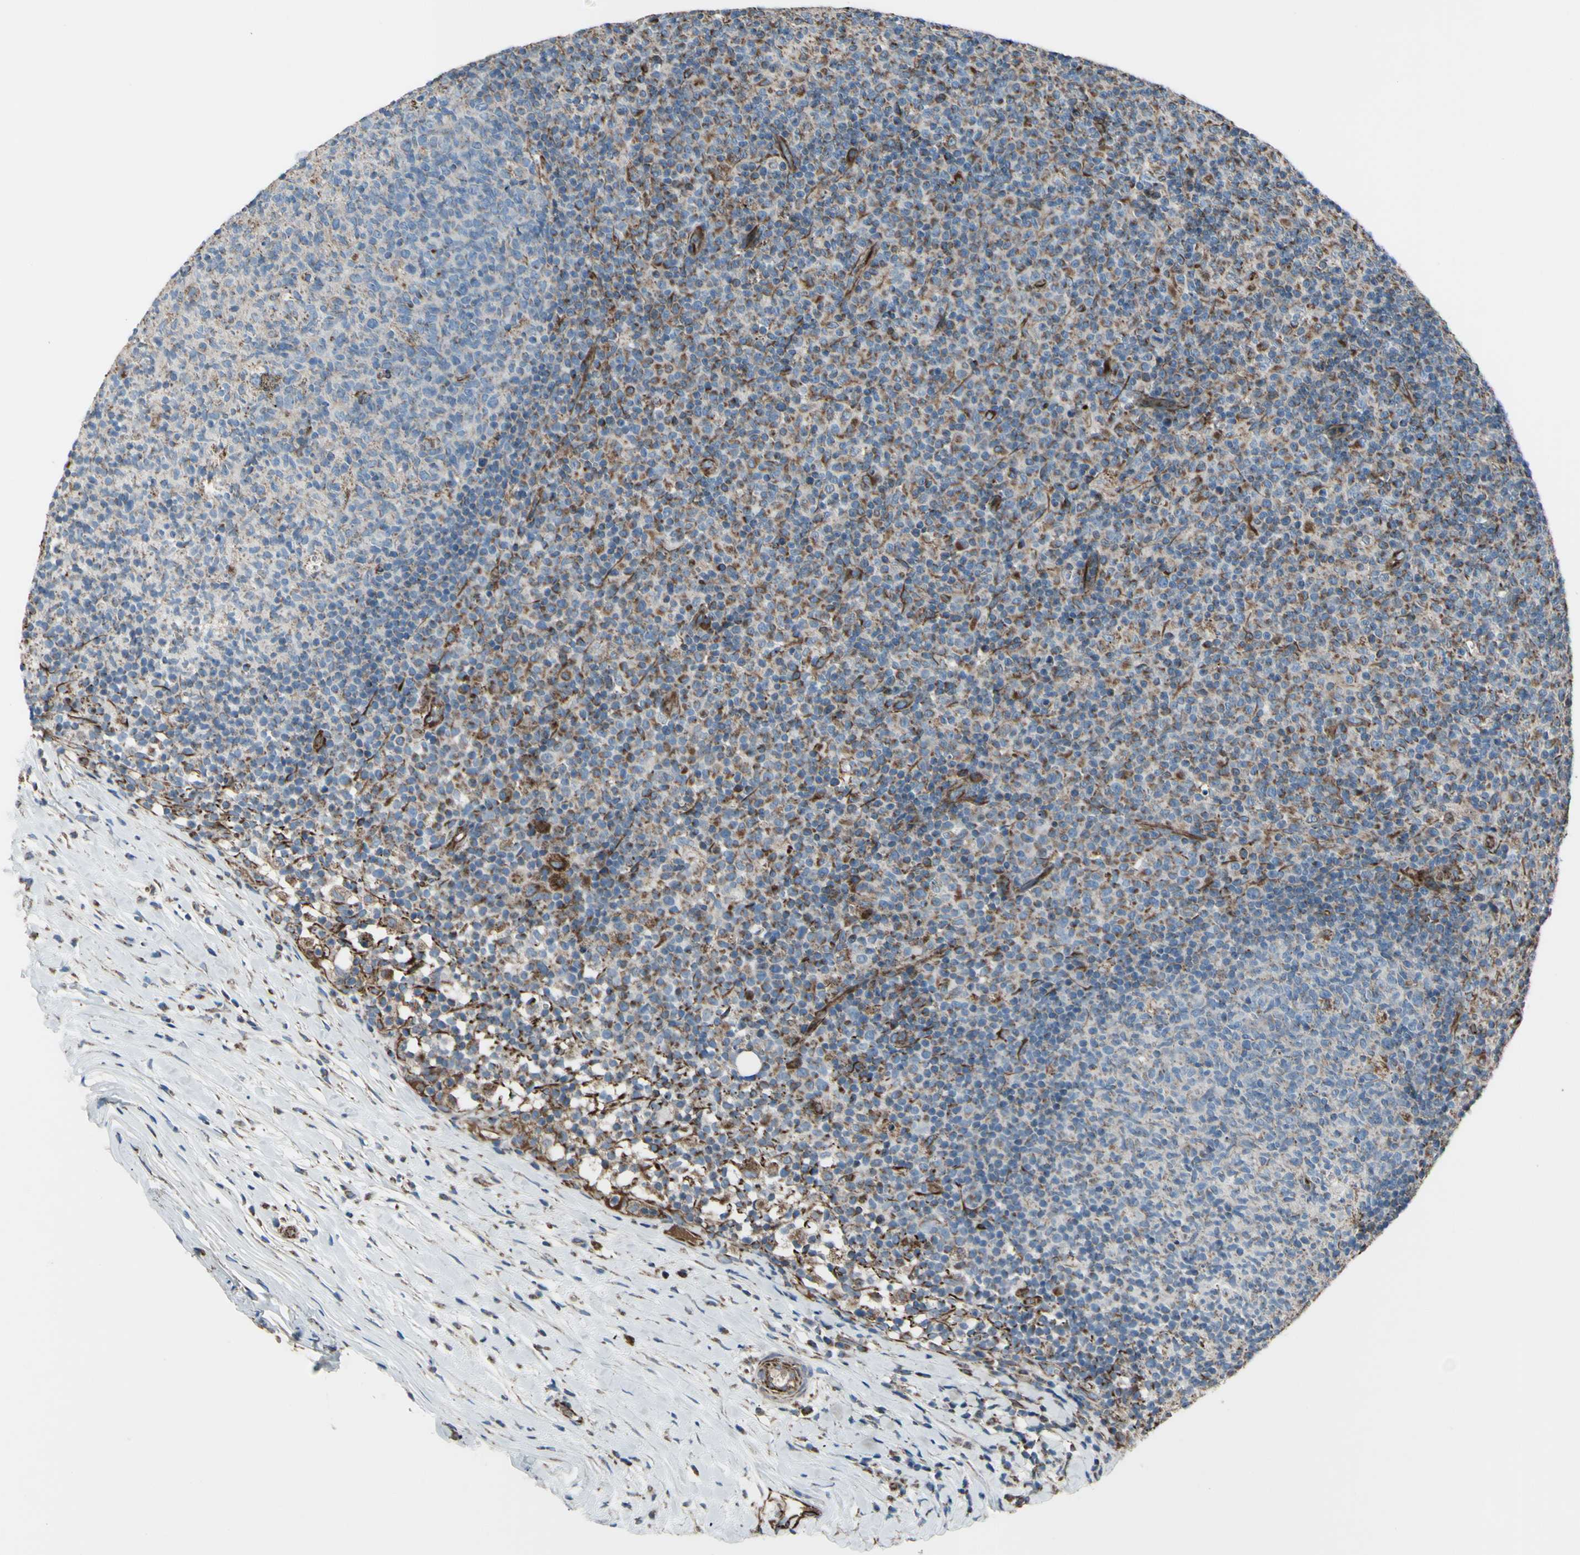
{"staining": {"intensity": "weak", "quantity": "25%-75%", "location": "cytoplasmic/membranous"}, "tissue": "lymph node", "cell_type": "Germinal center cells", "image_type": "normal", "snomed": [{"axis": "morphology", "description": "Normal tissue, NOS"}, {"axis": "morphology", "description": "Inflammation, NOS"}, {"axis": "topography", "description": "Lymph node"}], "caption": "Immunohistochemical staining of benign human lymph node reveals low levels of weak cytoplasmic/membranous expression in approximately 25%-75% of germinal center cells. (IHC, brightfield microscopy, high magnification).", "gene": "EMC7", "patient": {"sex": "male", "age": 55}}